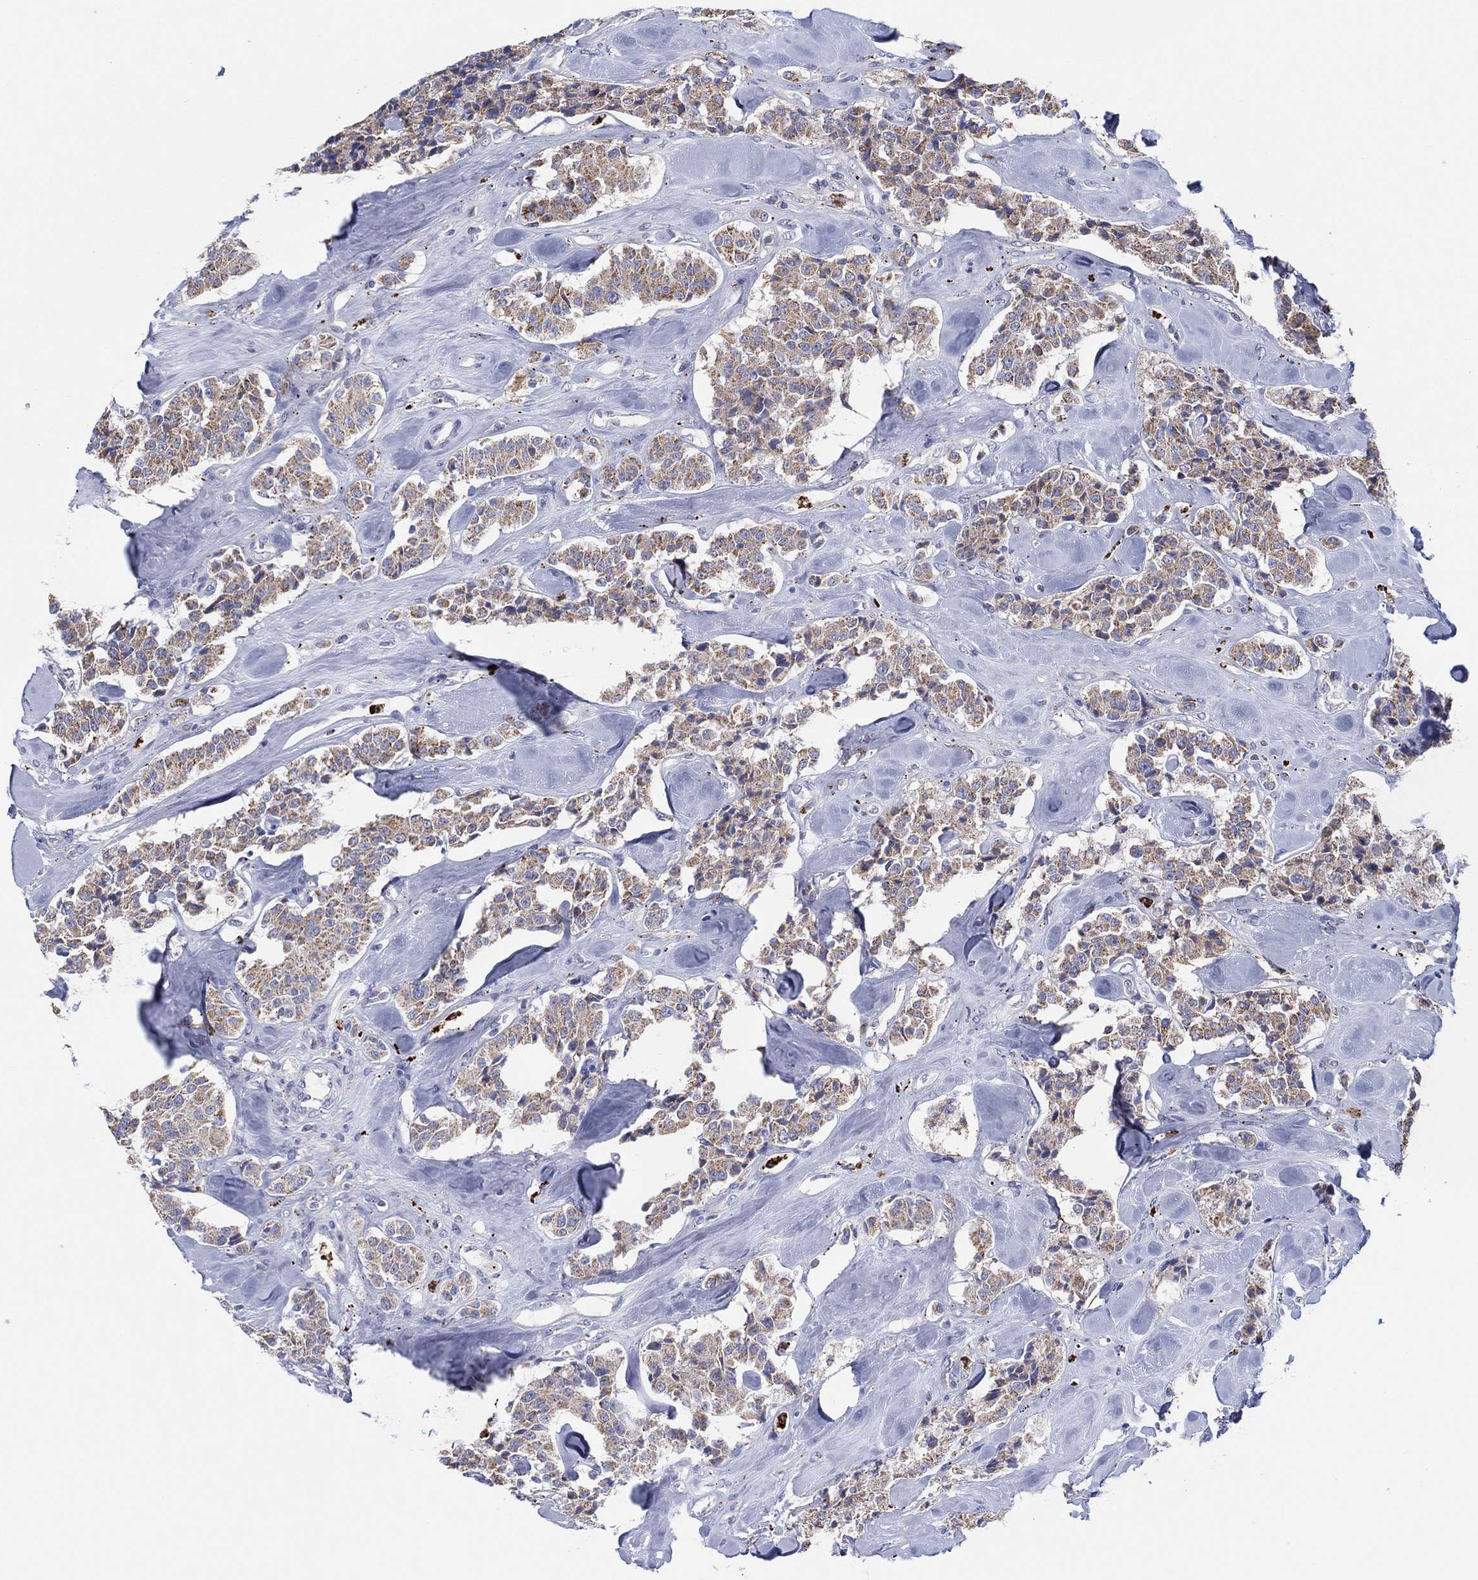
{"staining": {"intensity": "weak", "quantity": "25%-75%", "location": "cytoplasmic/membranous"}, "tissue": "carcinoid", "cell_type": "Tumor cells", "image_type": "cancer", "snomed": [{"axis": "morphology", "description": "Carcinoid, malignant, NOS"}, {"axis": "topography", "description": "Pancreas"}], "caption": "The micrograph reveals immunohistochemical staining of carcinoid. There is weak cytoplasmic/membranous positivity is seen in approximately 25%-75% of tumor cells.", "gene": "PLAC8", "patient": {"sex": "male", "age": 41}}